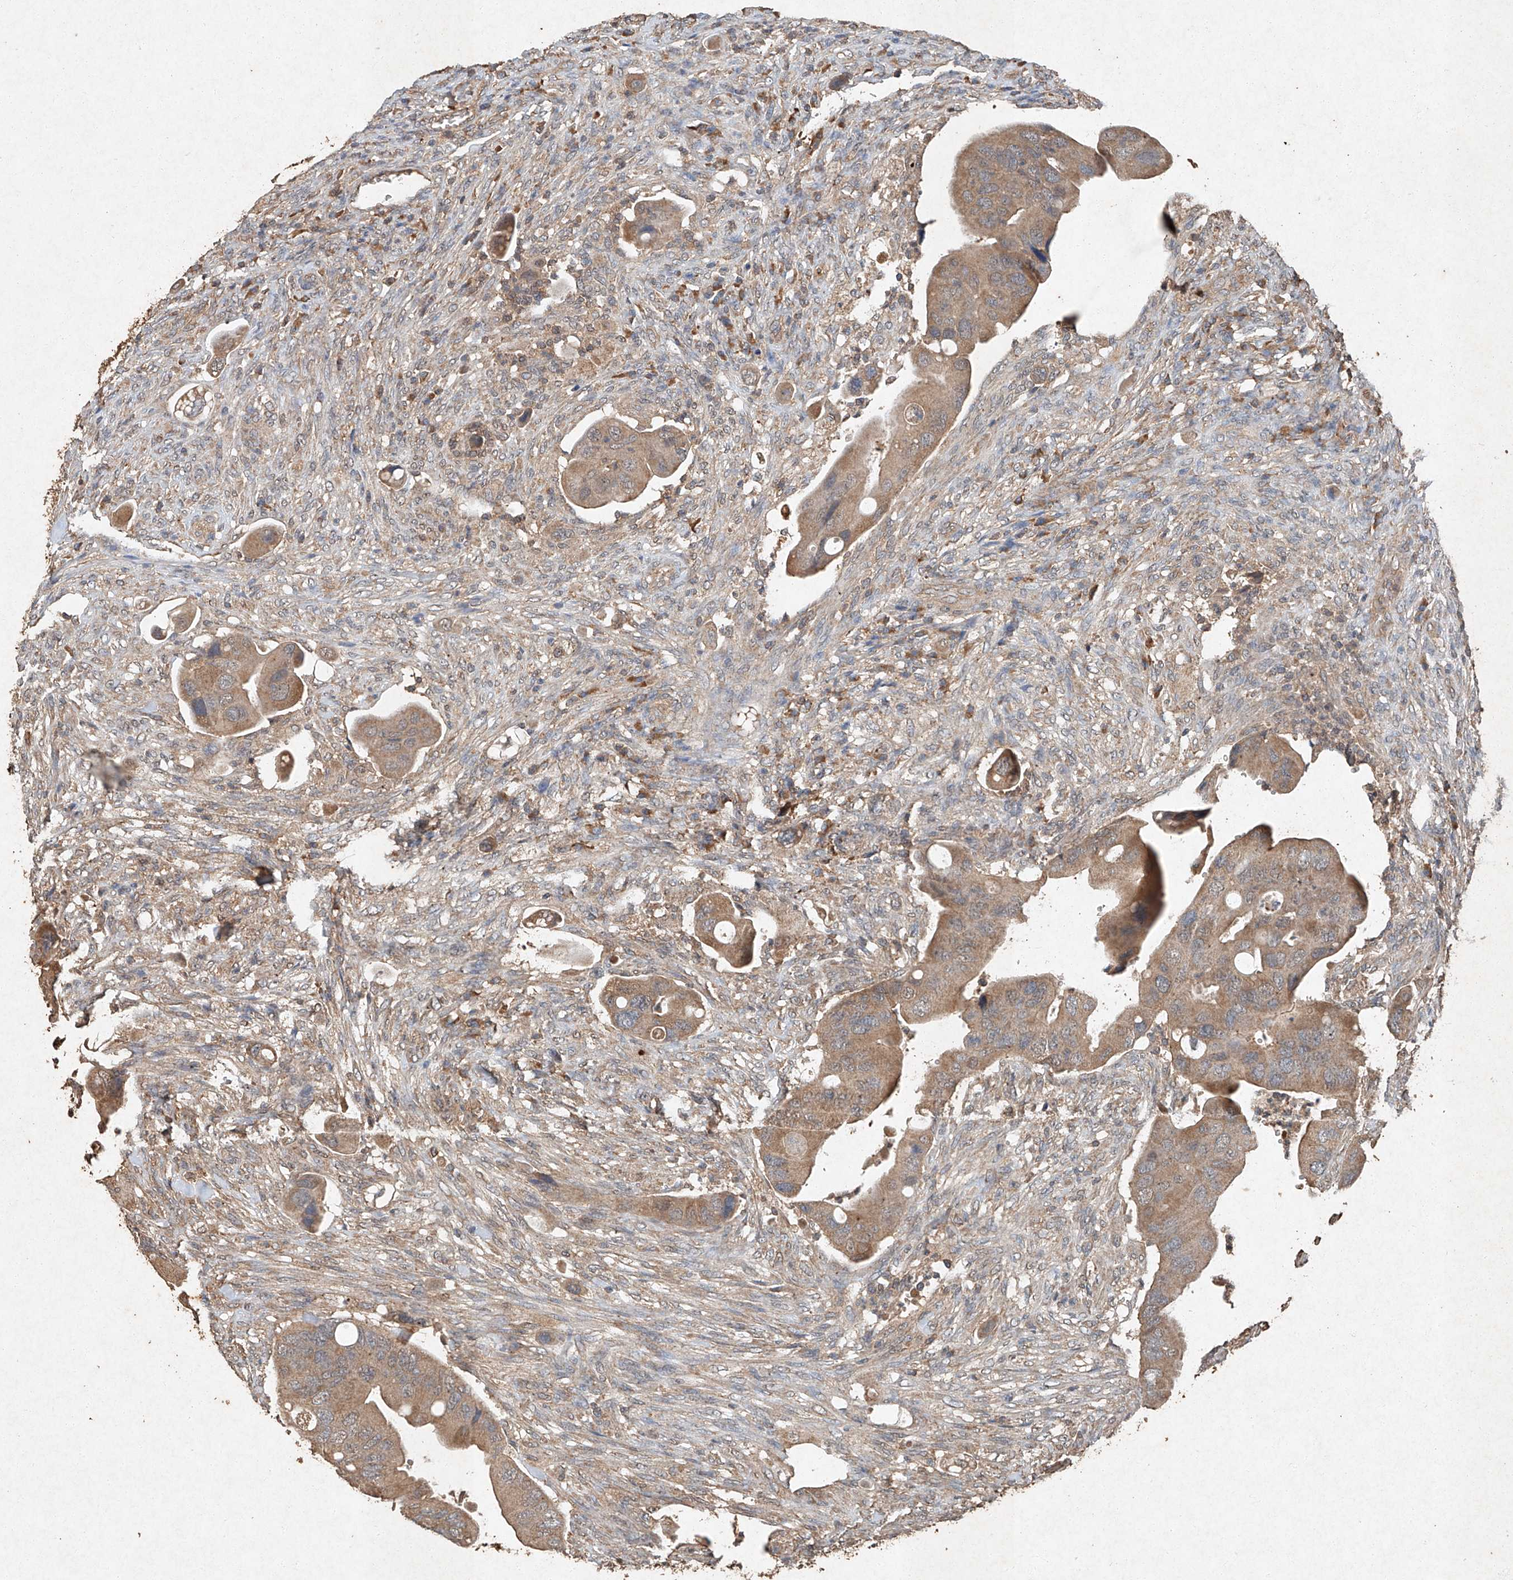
{"staining": {"intensity": "moderate", "quantity": ">75%", "location": "cytoplasmic/membranous"}, "tissue": "colorectal cancer", "cell_type": "Tumor cells", "image_type": "cancer", "snomed": [{"axis": "morphology", "description": "Adenocarcinoma, NOS"}, {"axis": "topography", "description": "Rectum"}], "caption": "The histopathology image exhibits staining of colorectal cancer, revealing moderate cytoplasmic/membranous protein positivity (brown color) within tumor cells.", "gene": "STK3", "patient": {"sex": "female", "age": 57}}